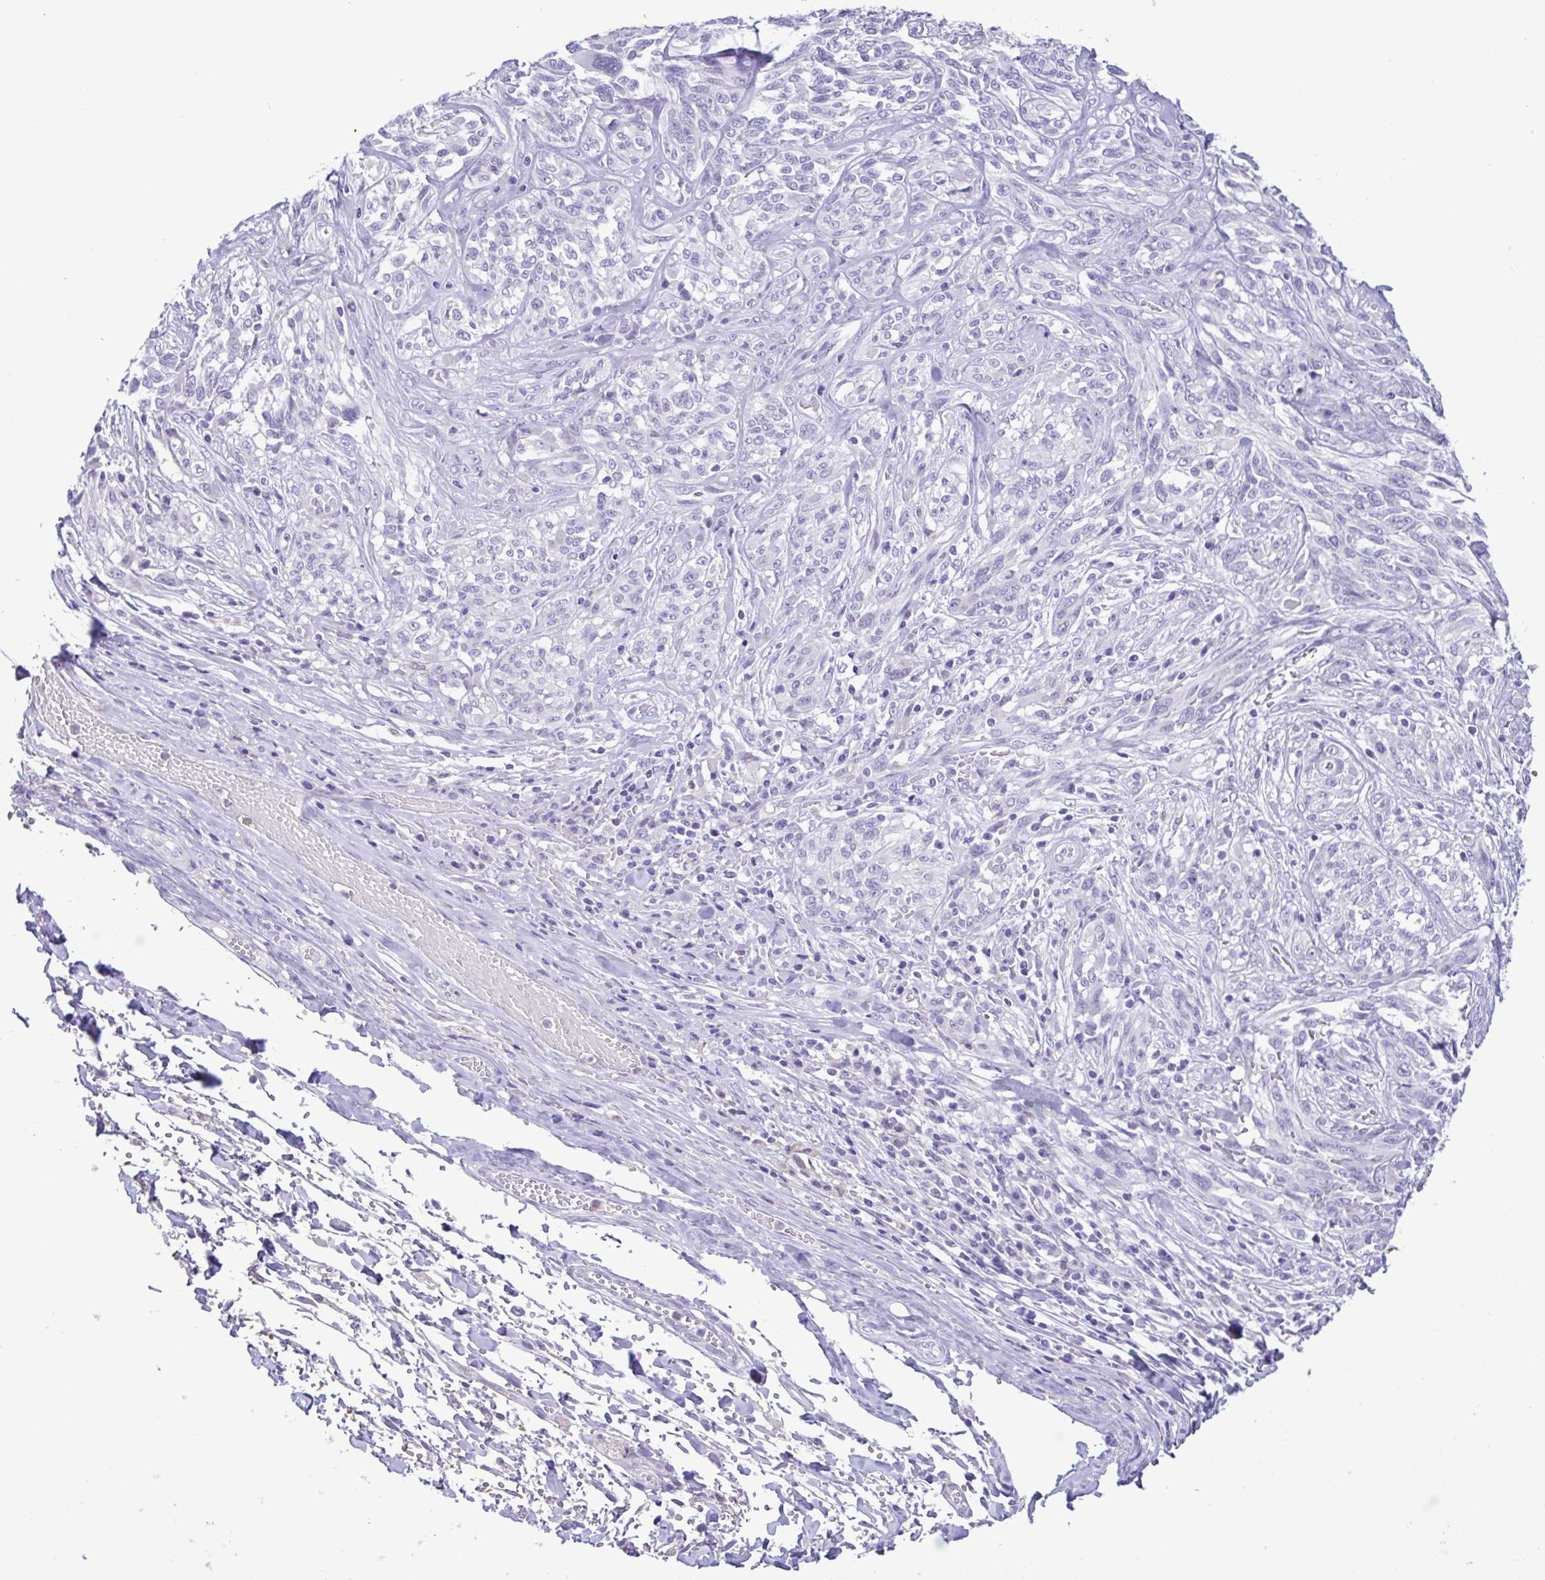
{"staining": {"intensity": "negative", "quantity": "none", "location": "none"}, "tissue": "melanoma", "cell_type": "Tumor cells", "image_type": "cancer", "snomed": [{"axis": "morphology", "description": "Malignant melanoma, NOS"}, {"axis": "topography", "description": "Skin"}], "caption": "Immunohistochemistry of melanoma exhibits no expression in tumor cells. (Stains: DAB (3,3'-diaminobenzidine) immunohistochemistry with hematoxylin counter stain, Microscopy: brightfield microscopy at high magnification).", "gene": "CBY2", "patient": {"sex": "female", "age": 91}}